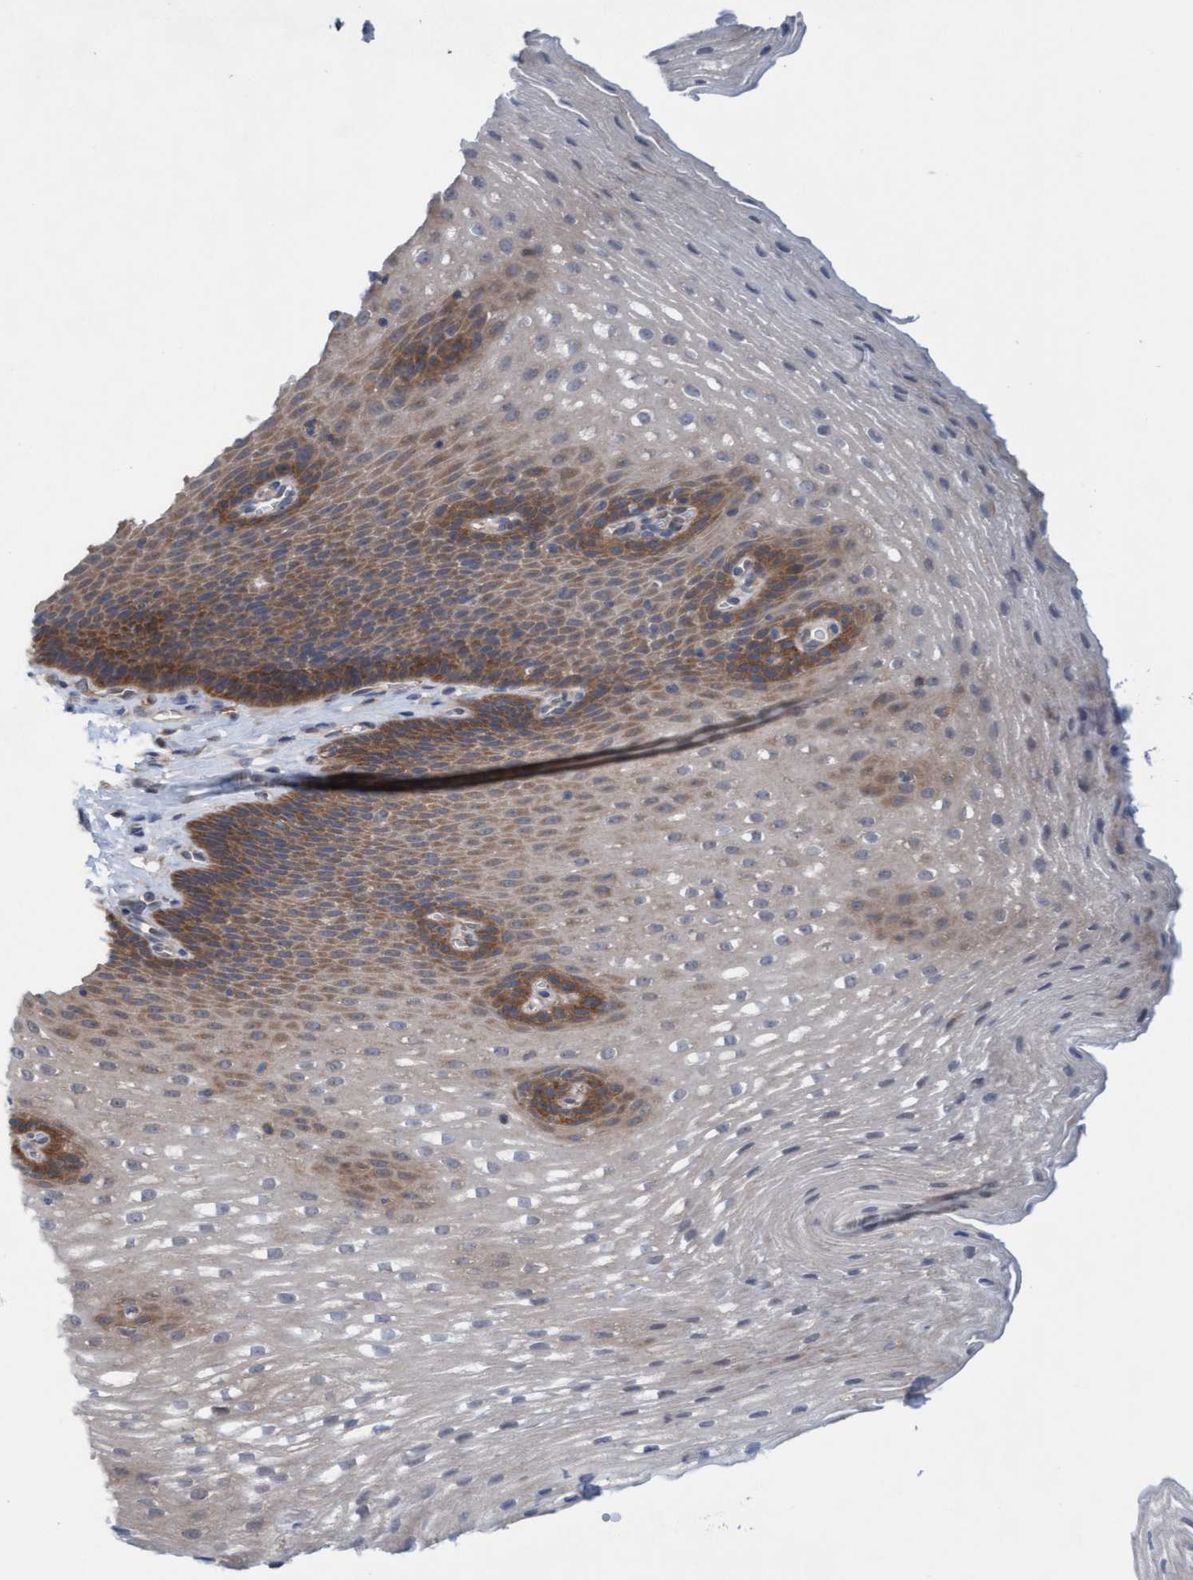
{"staining": {"intensity": "moderate", "quantity": "25%-75%", "location": "cytoplasmic/membranous"}, "tissue": "esophagus", "cell_type": "Squamous epithelial cells", "image_type": "normal", "snomed": [{"axis": "morphology", "description": "Normal tissue, NOS"}, {"axis": "topography", "description": "Esophagus"}], "caption": "DAB immunohistochemical staining of benign human esophagus reveals moderate cytoplasmic/membranous protein staining in approximately 25%-75% of squamous epithelial cells. The protein is shown in brown color, while the nuclei are stained blue.", "gene": "KLHL25", "patient": {"sex": "male", "age": 48}}